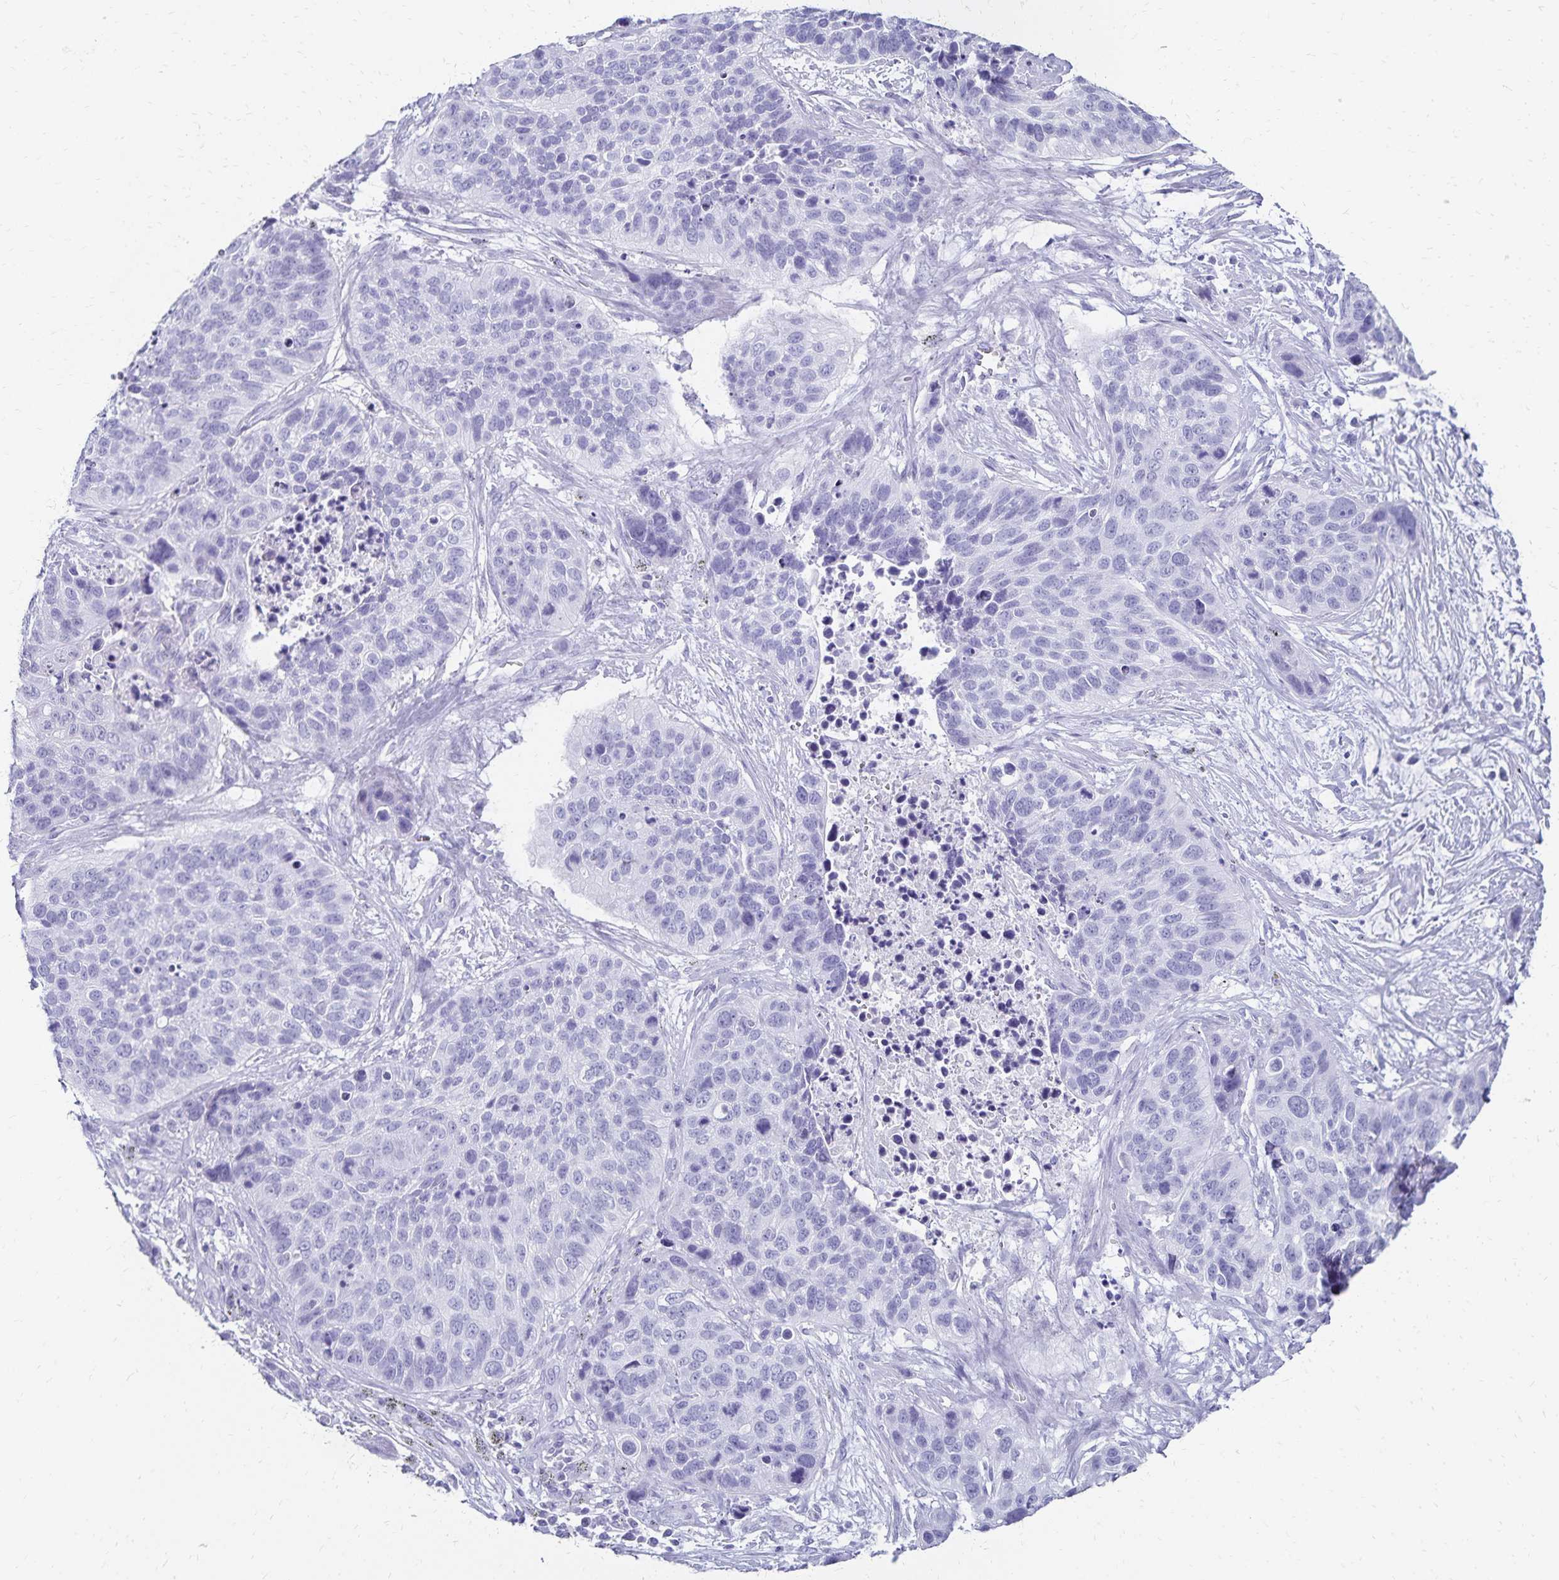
{"staining": {"intensity": "negative", "quantity": "none", "location": "none"}, "tissue": "lung cancer", "cell_type": "Tumor cells", "image_type": "cancer", "snomed": [{"axis": "morphology", "description": "Squamous cell carcinoma, NOS"}, {"axis": "topography", "description": "Lung"}], "caption": "A photomicrograph of human lung squamous cell carcinoma is negative for staining in tumor cells. Brightfield microscopy of immunohistochemistry stained with DAB (3,3'-diaminobenzidine) (brown) and hematoxylin (blue), captured at high magnification.", "gene": "GIP", "patient": {"sex": "male", "age": 62}}